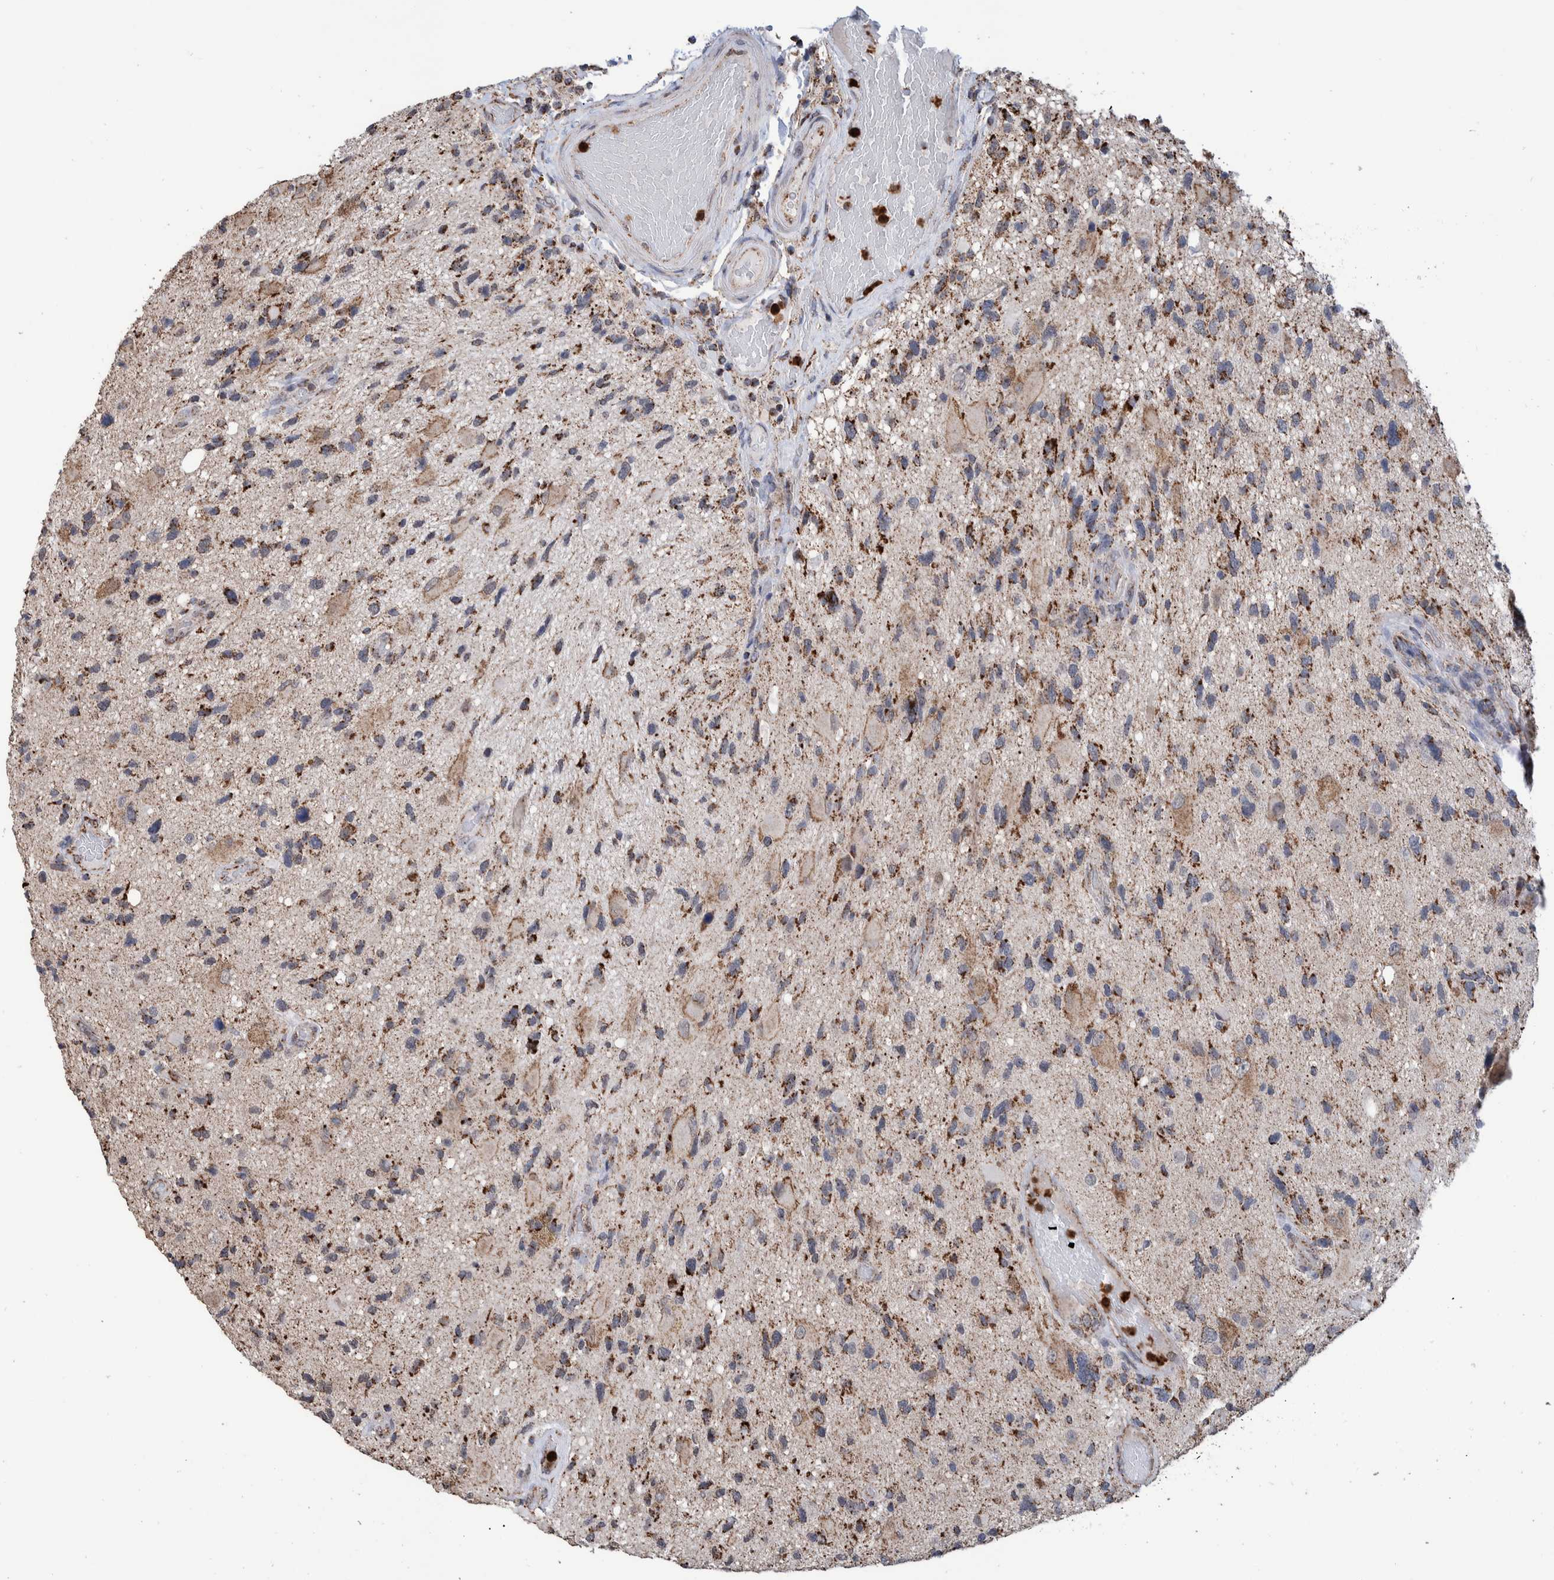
{"staining": {"intensity": "moderate", "quantity": ">75%", "location": "cytoplasmic/membranous"}, "tissue": "glioma", "cell_type": "Tumor cells", "image_type": "cancer", "snomed": [{"axis": "morphology", "description": "Glioma, malignant, High grade"}, {"axis": "topography", "description": "Brain"}], "caption": "DAB immunohistochemical staining of human glioma shows moderate cytoplasmic/membranous protein positivity in about >75% of tumor cells. The staining is performed using DAB brown chromogen to label protein expression. The nuclei are counter-stained blue using hematoxylin.", "gene": "DECR1", "patient": {"sex": "male", "age": 33}}